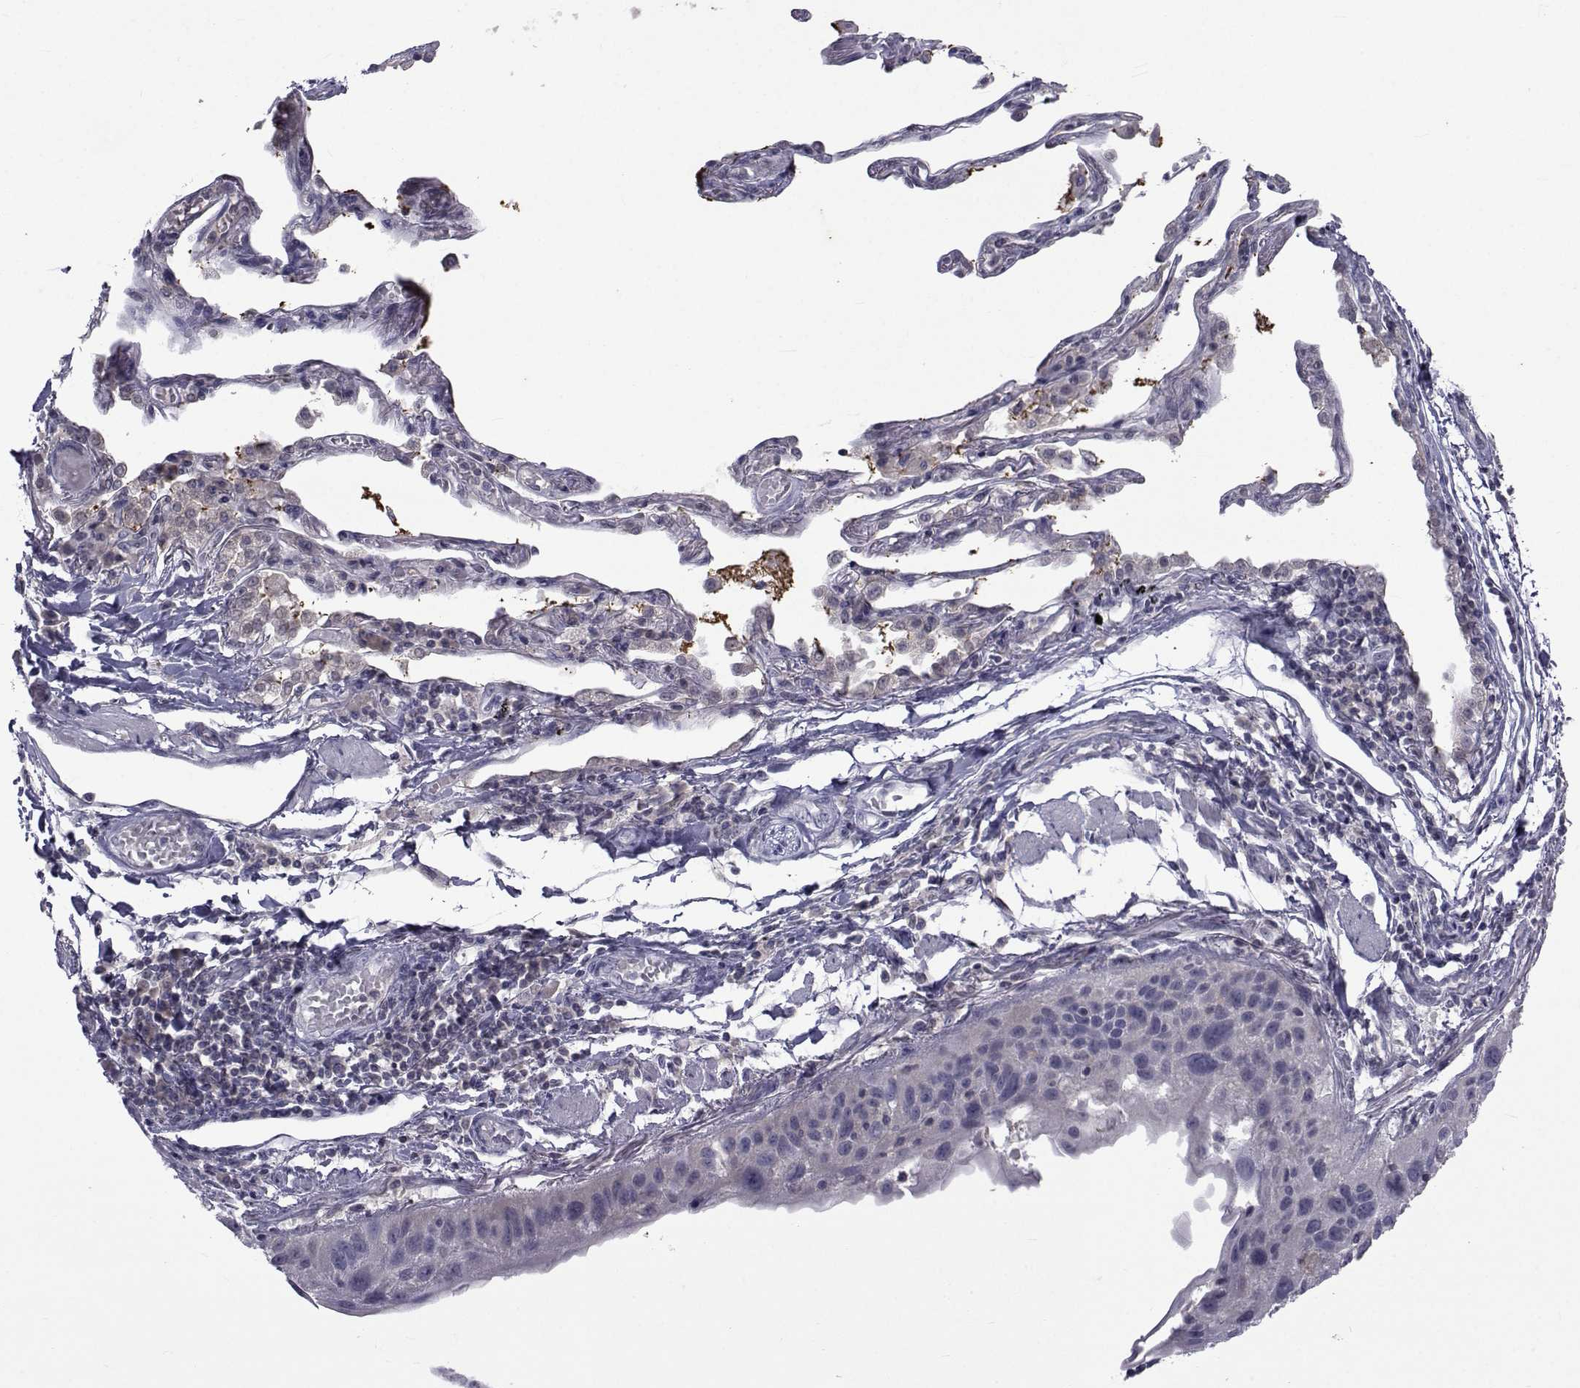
{"staining": {"intensity": "negative", "quantity": "none", "location": "none"}, "tissue": "lung cancer", "cell_type": "Tumor cells", "image_type": "cancer", "snomed": [{"axis": "morphology", "description": "Squamous cell carcinoma, NOS"}, {"axis": "topography", "description": "Lung"}], "caption": "An immunohistochemistry (IHC) image of lung cancer is shown. There is no staining in tumor cells of lung cancer. Brightfield microscopy of IHC stained with DAB (brown) and hematoxylin (blue), captured at high magnification.", "gene": "PAX2", "patient": {"sex": "male", "age": 73}}